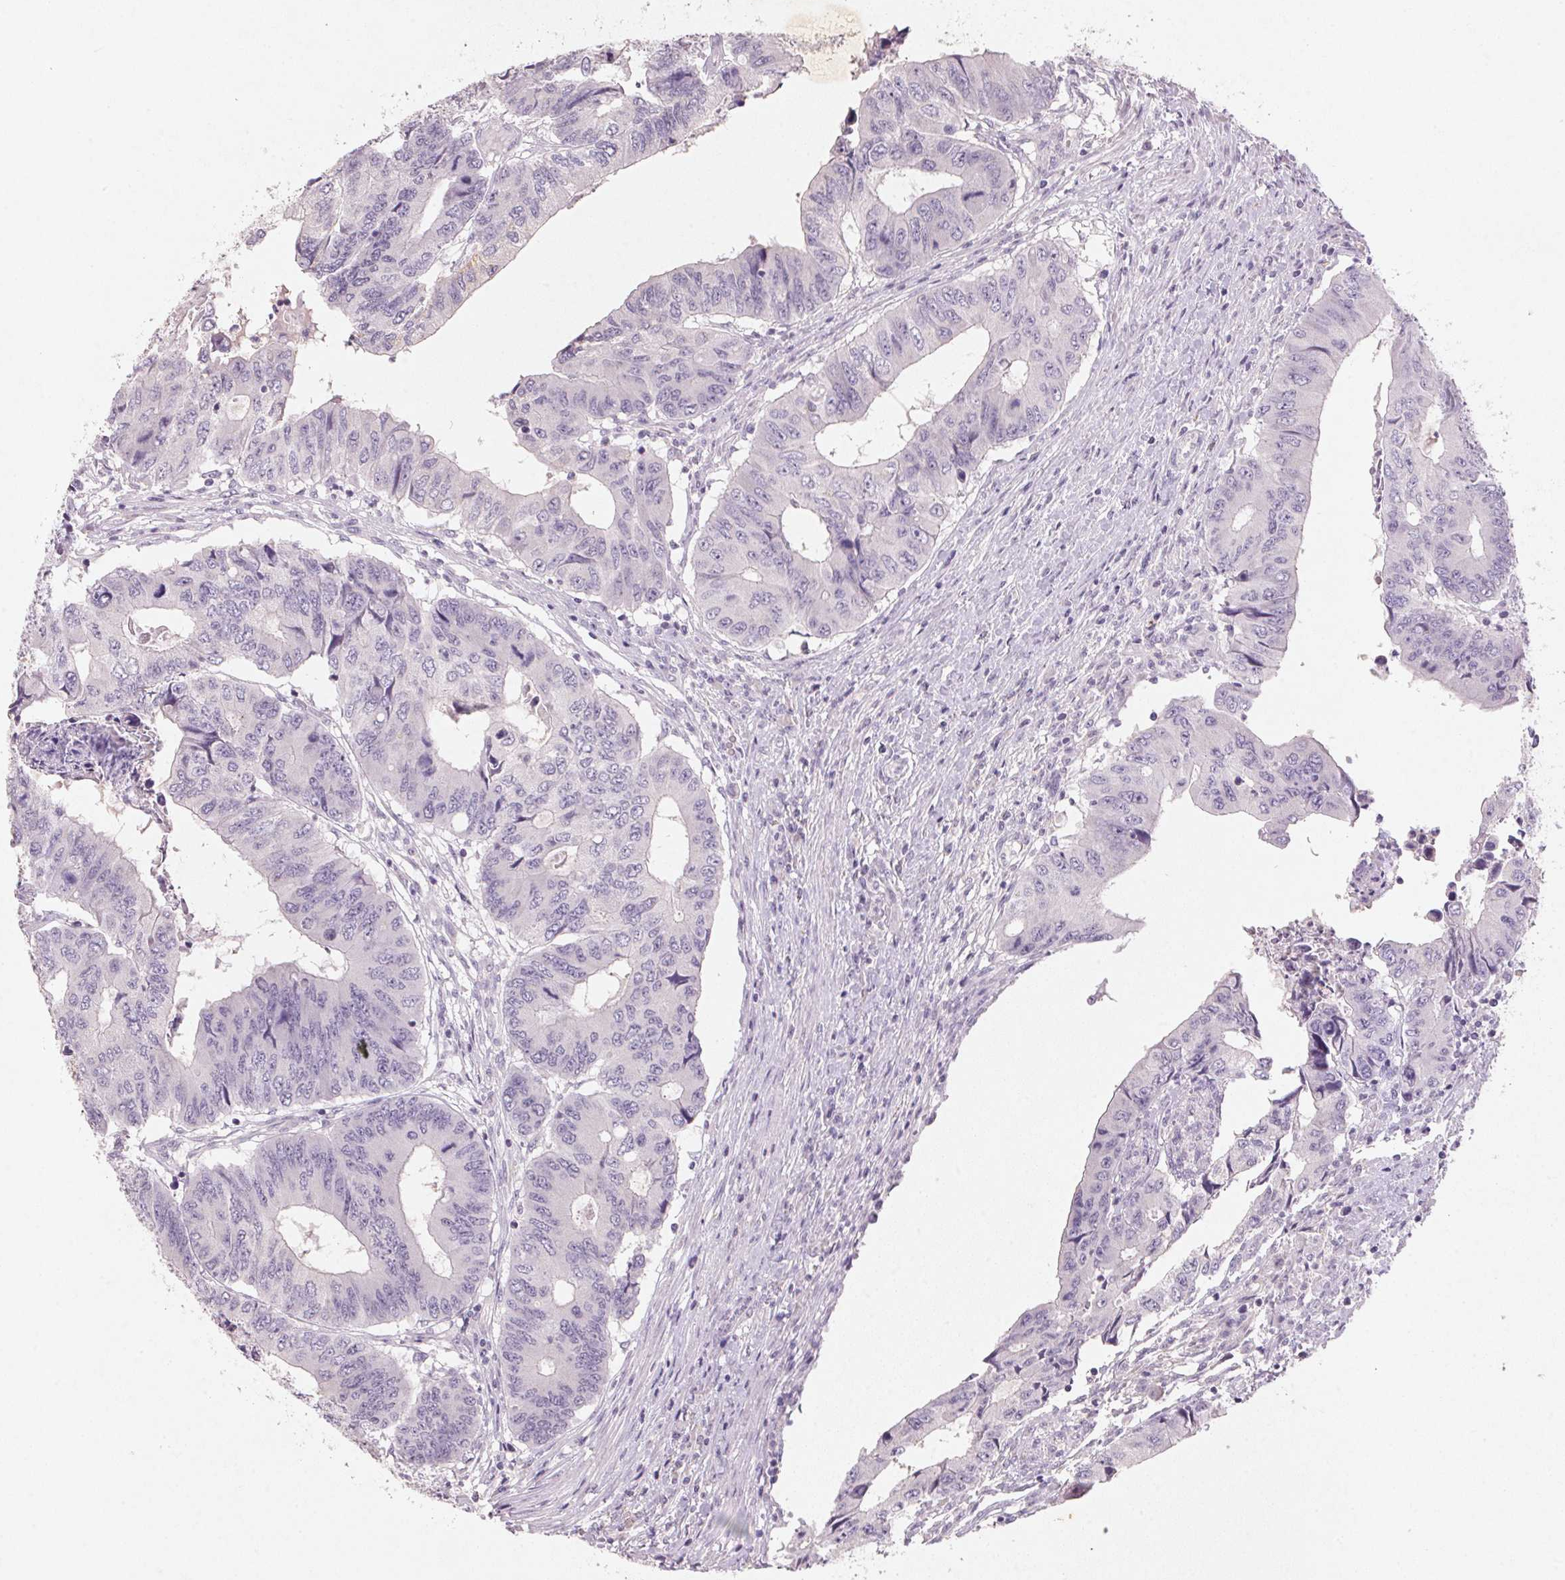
{"staining": {"intensity": "negative", "quantity": "none", "location": "none"}, "tissue": "colorectal cancer", "cell_type": "Tumor cells", "image_type": "cancer", "snomed": [{"axis": "morphology", "description": "Adenocarcinoma, NOS"}, {"axis": "topography", "description": "Colon"}], "caption": "Tumor cells are negative for protein expression in human adenocarcinoma (colorectal).", "gene": "CXCL5", "patient": {"sex": "male", "age": 53}}